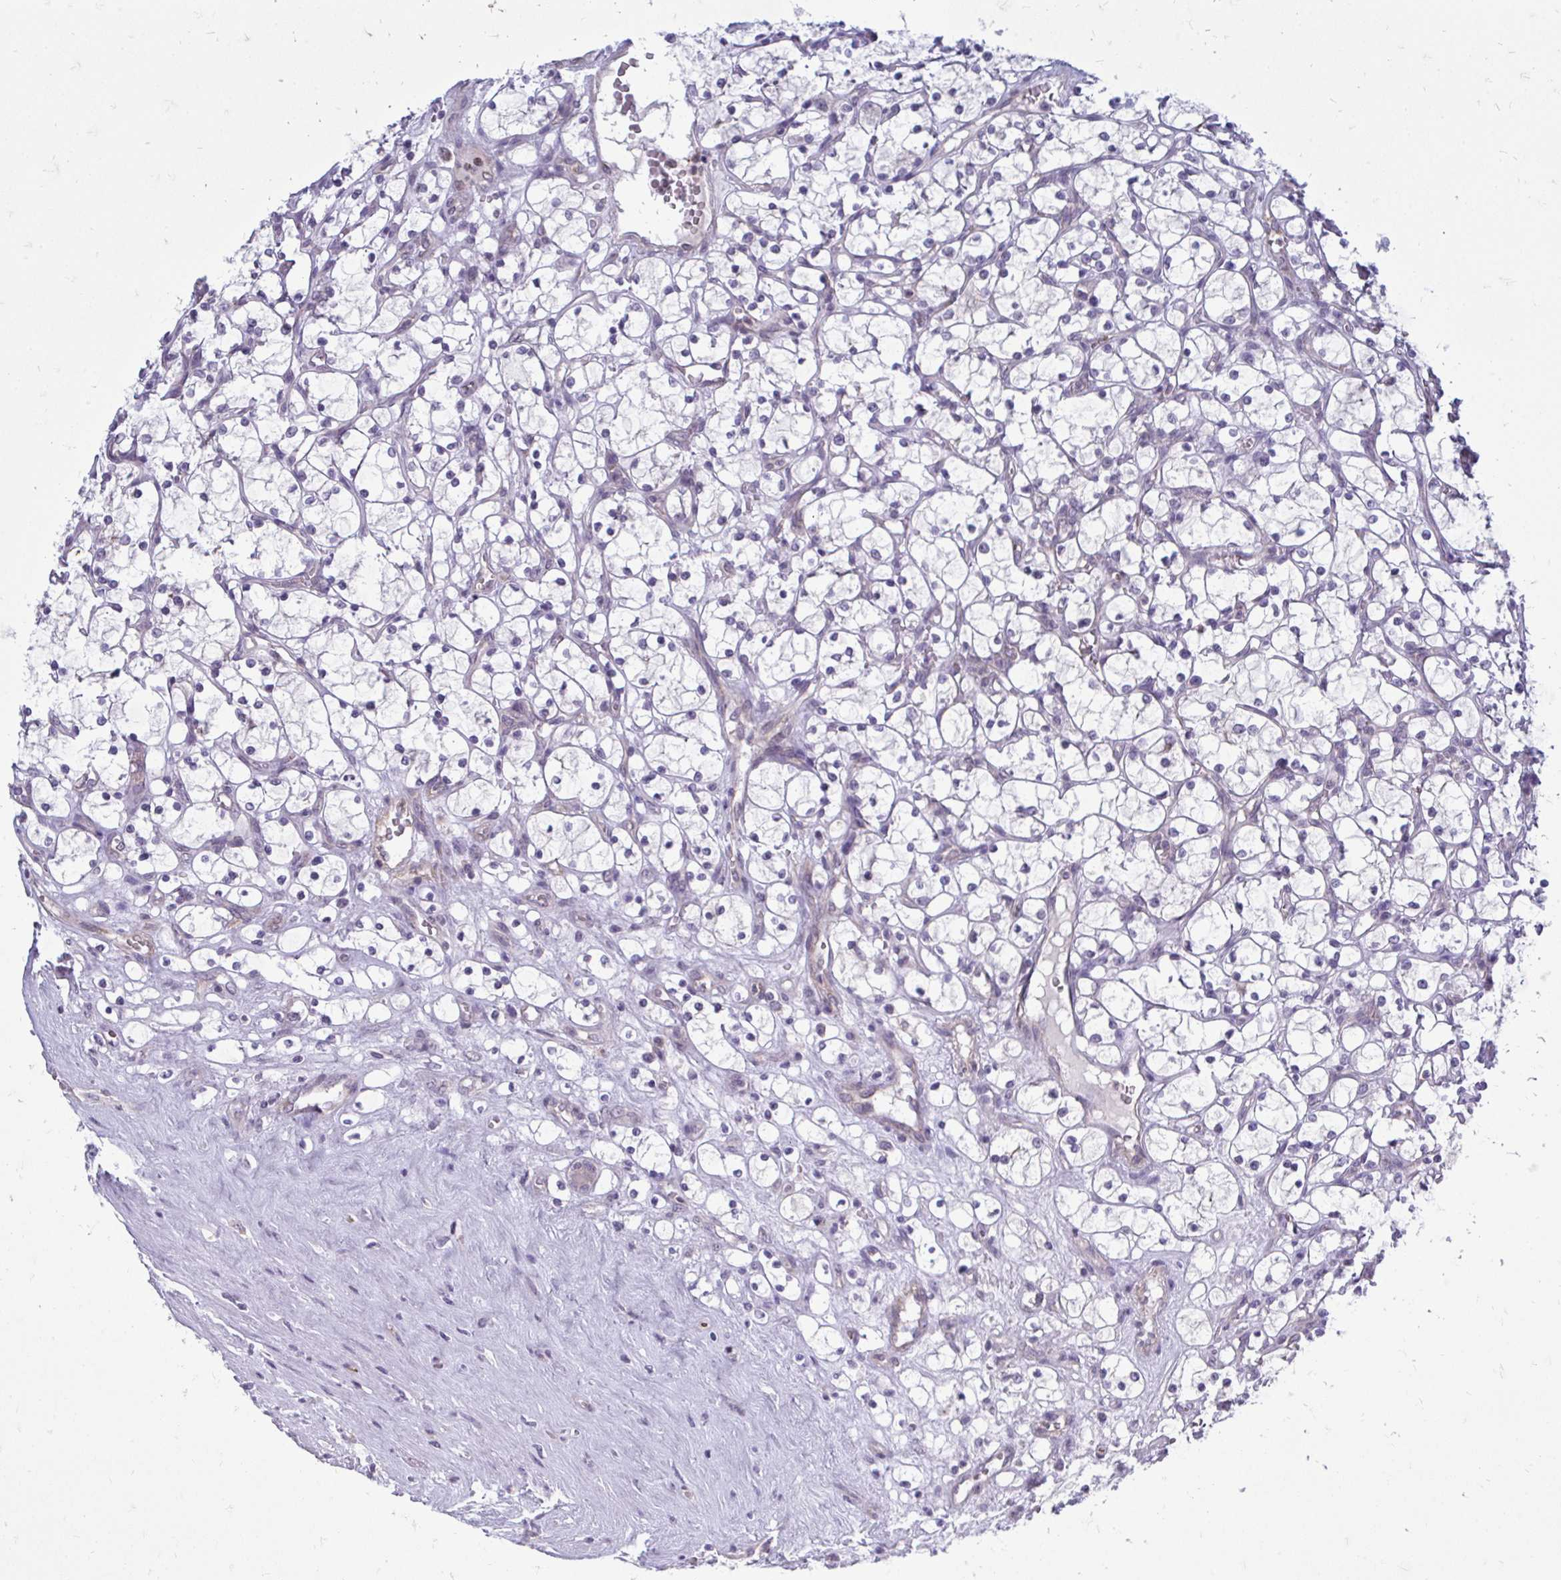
{"staining": {"intensity": "negative", "quantity": "none", "location": "none"}, "tissue": "renal cancer", "cell_type": "Tumor cells", "image_type": "cancer", "snomed": [{"axis": "morphology", "description": "Adenocarcinoma, NOS"}, {"axis": "topography", "description": "Kidney"}], "caption": "This is an IHC micrograph of renal cancer. There is no staining in tumor cells.", "gene": "ACSL5", "patient": {"sex": "female", "age": 69}}